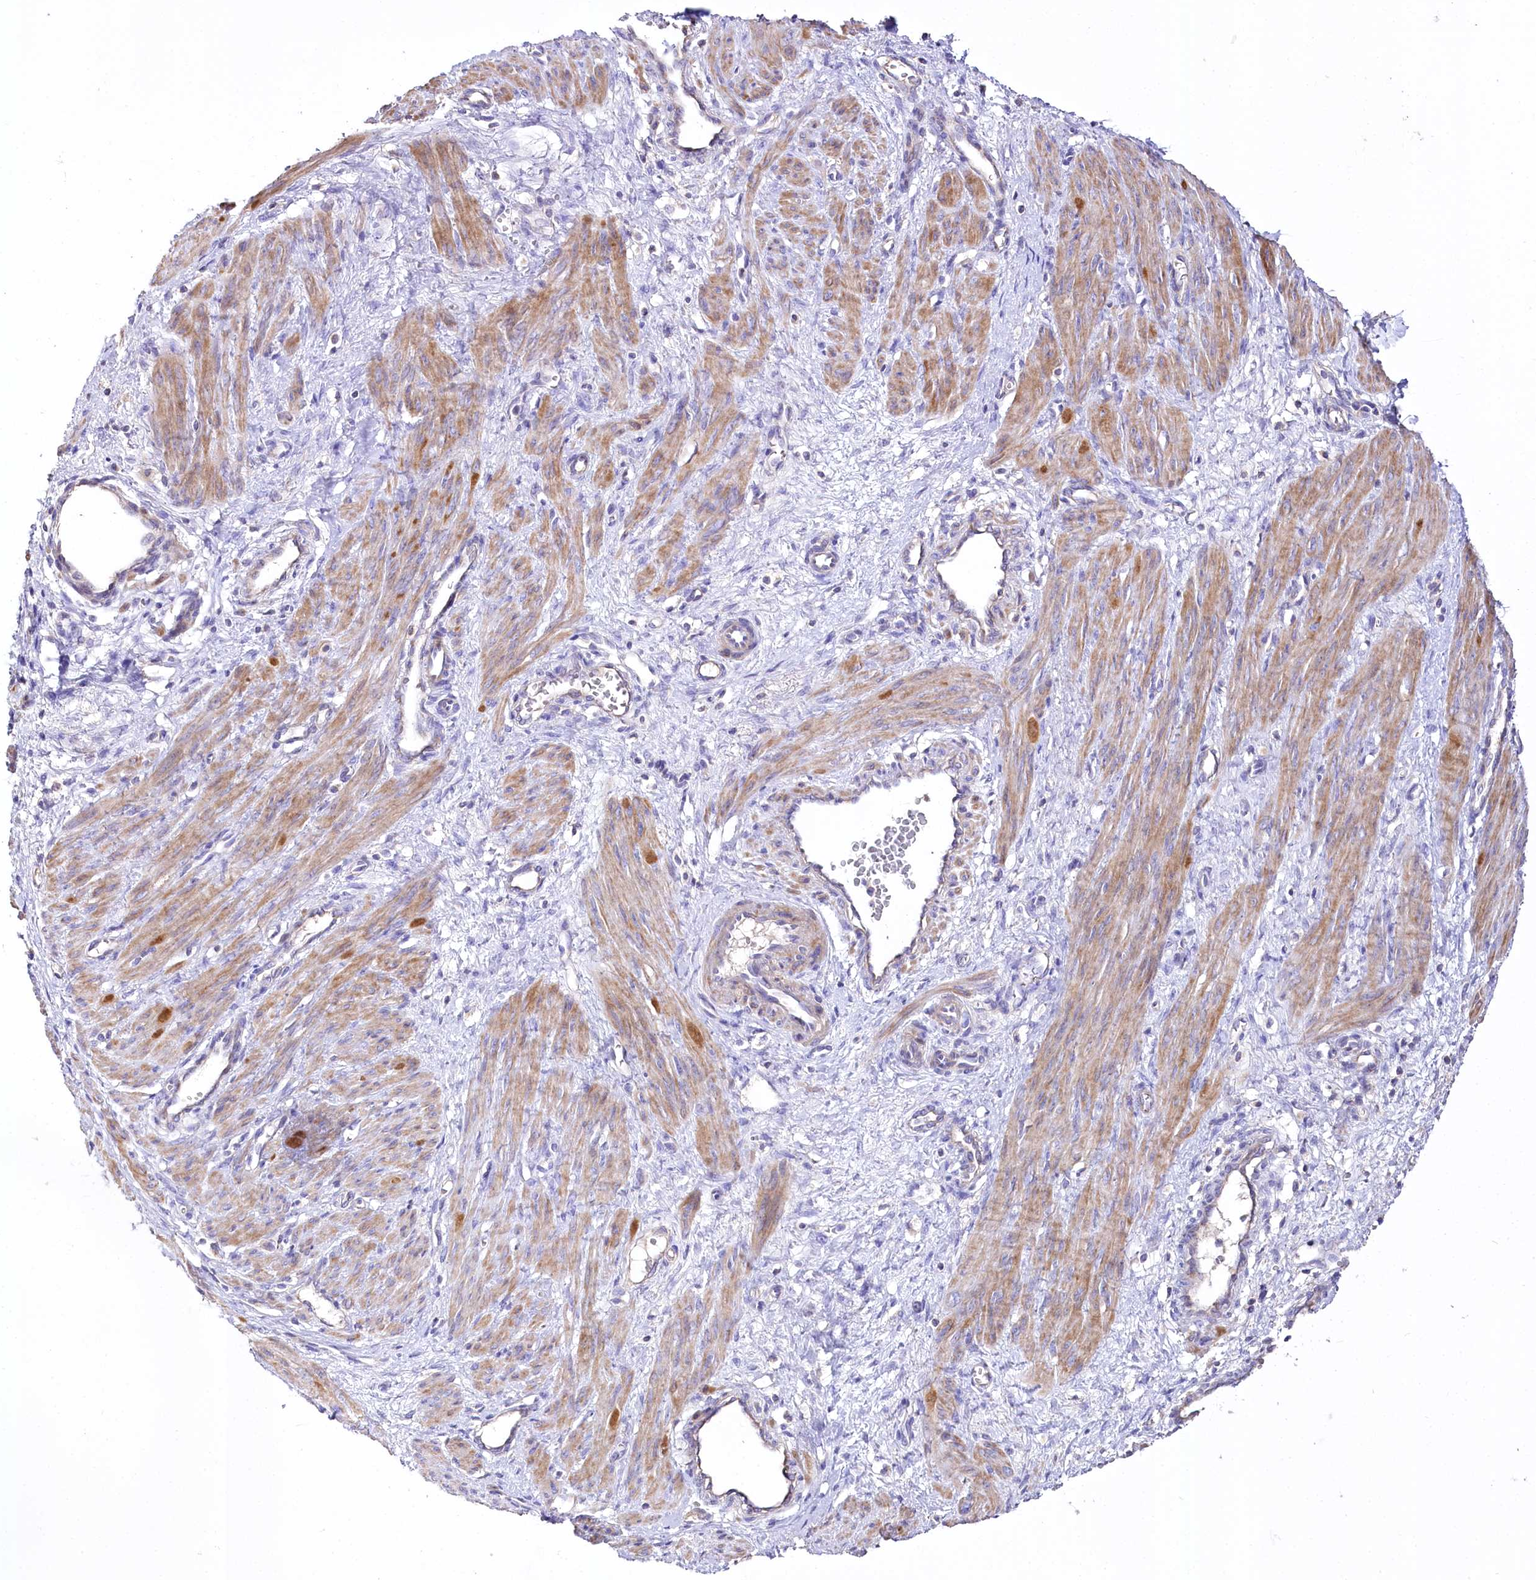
{"staining": {"intensity": "moderate", "quantity": ">75%", "location": "cytoplasmic/membranous"}, "tissue": "smooth muscle", "cell_type": "Smooth muscle cells", "image_type": "normal", "snomed": [{"axis": "morphology", "description": "Normal tissue, NOS"}, {"axis": "topography", "description": "Endometrium"}], "caption": "An IHC photomicrograph of normal tissue is shown. Protein staining in brown highlights moderate cytoplasmic/membranous positivity in smooth muscle within smooth muscle cells.", "gene": "PTER", "patient": {"sex": "female", "age": 33}}